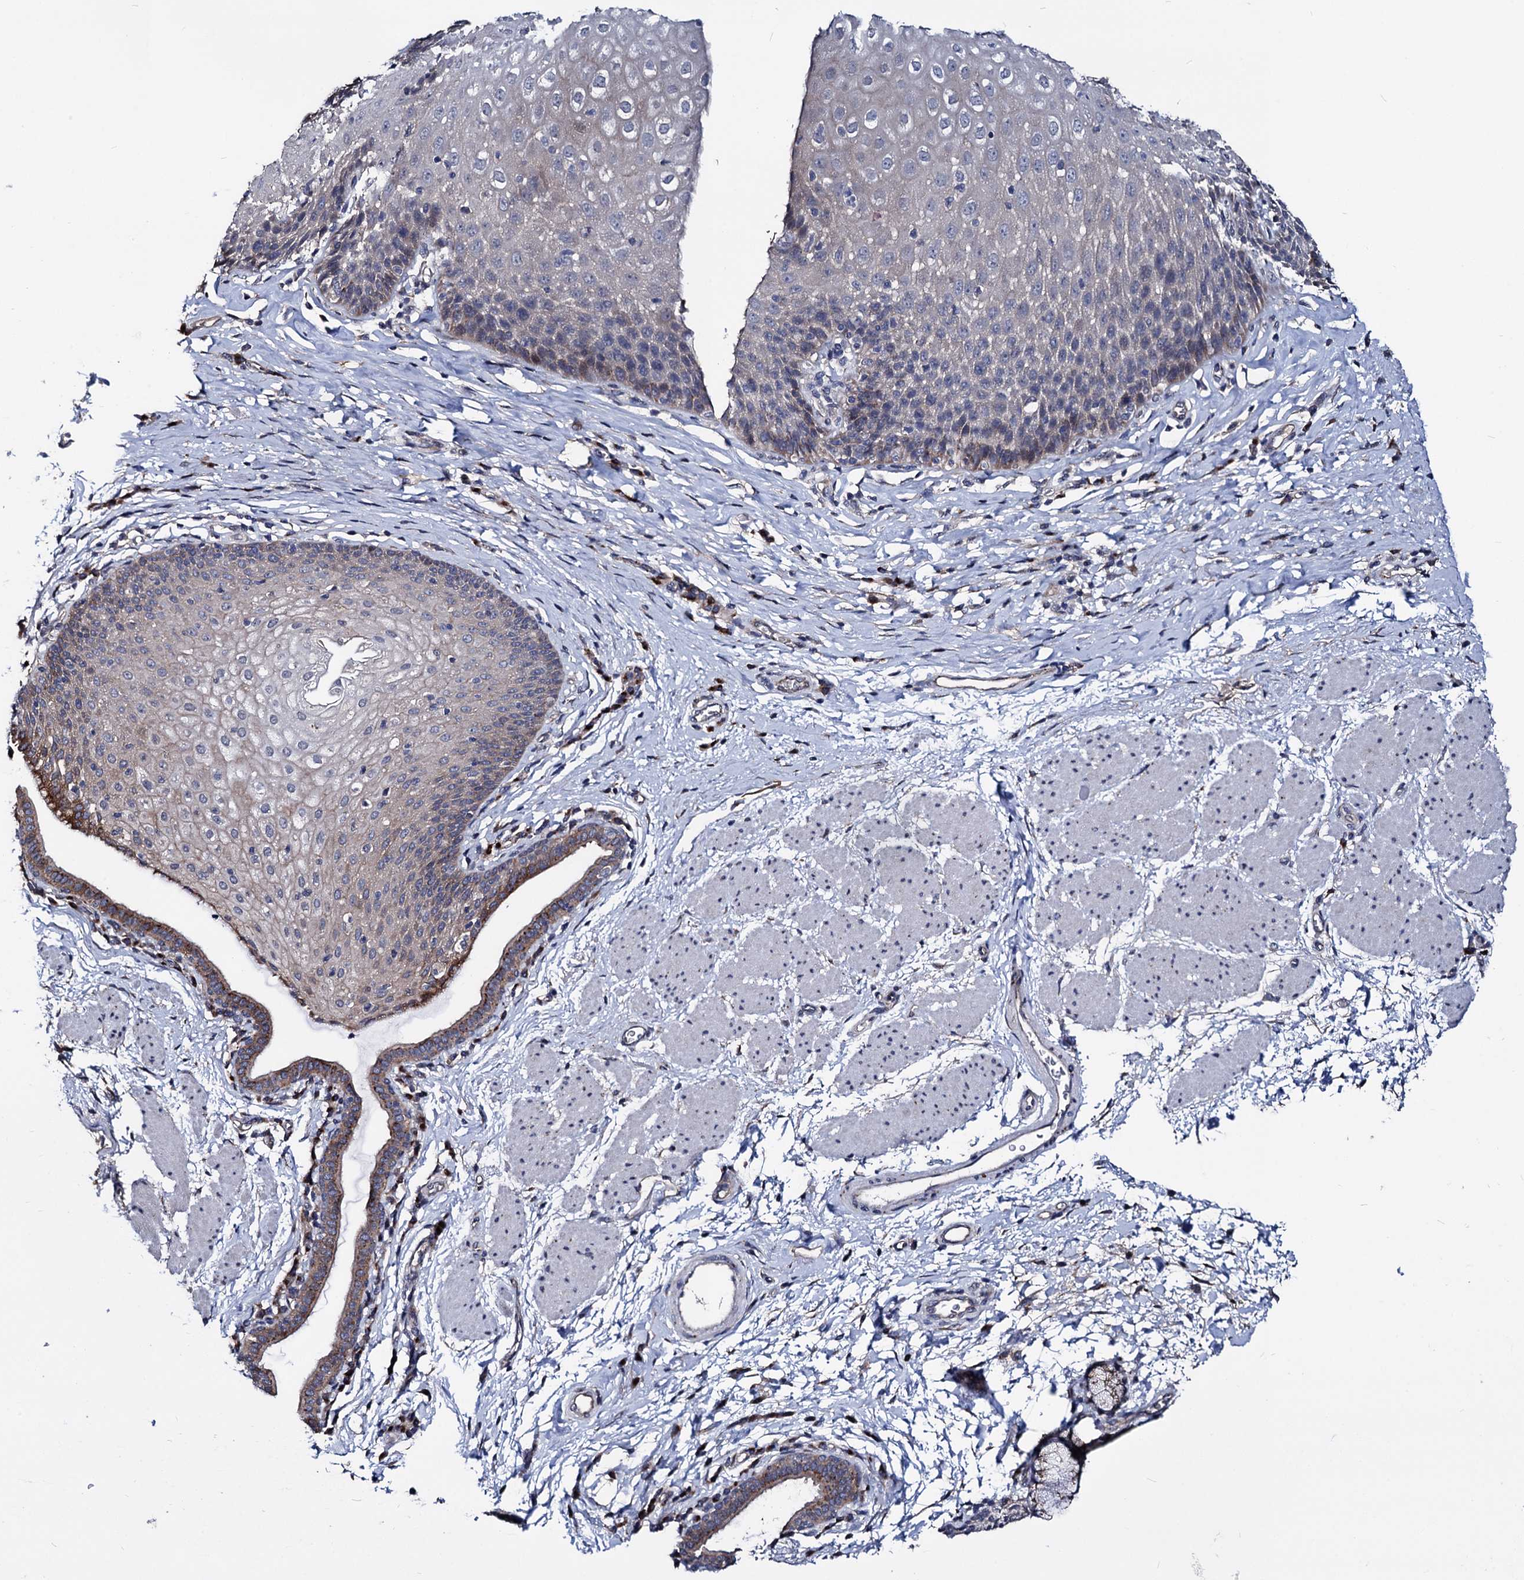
{"staining": {"intensity": "weak", "quantity": "<25%", "location": "nuclear"}, "tissue": "esophagus", "cell_type": "Squamous epithelial cells", "image_type": "normal", "snomed": [{"axis": "morphology", "description": "Normal tissue, NOS"}, {"axis": "topography", "description": "Esophagus"}], "caption": "Esophagus was stained to show a protein in brown. There is no significant expression in squamous epithelial cells.", "gene": "SMAGP", "patient": {"sex": "female", "age": 61}}